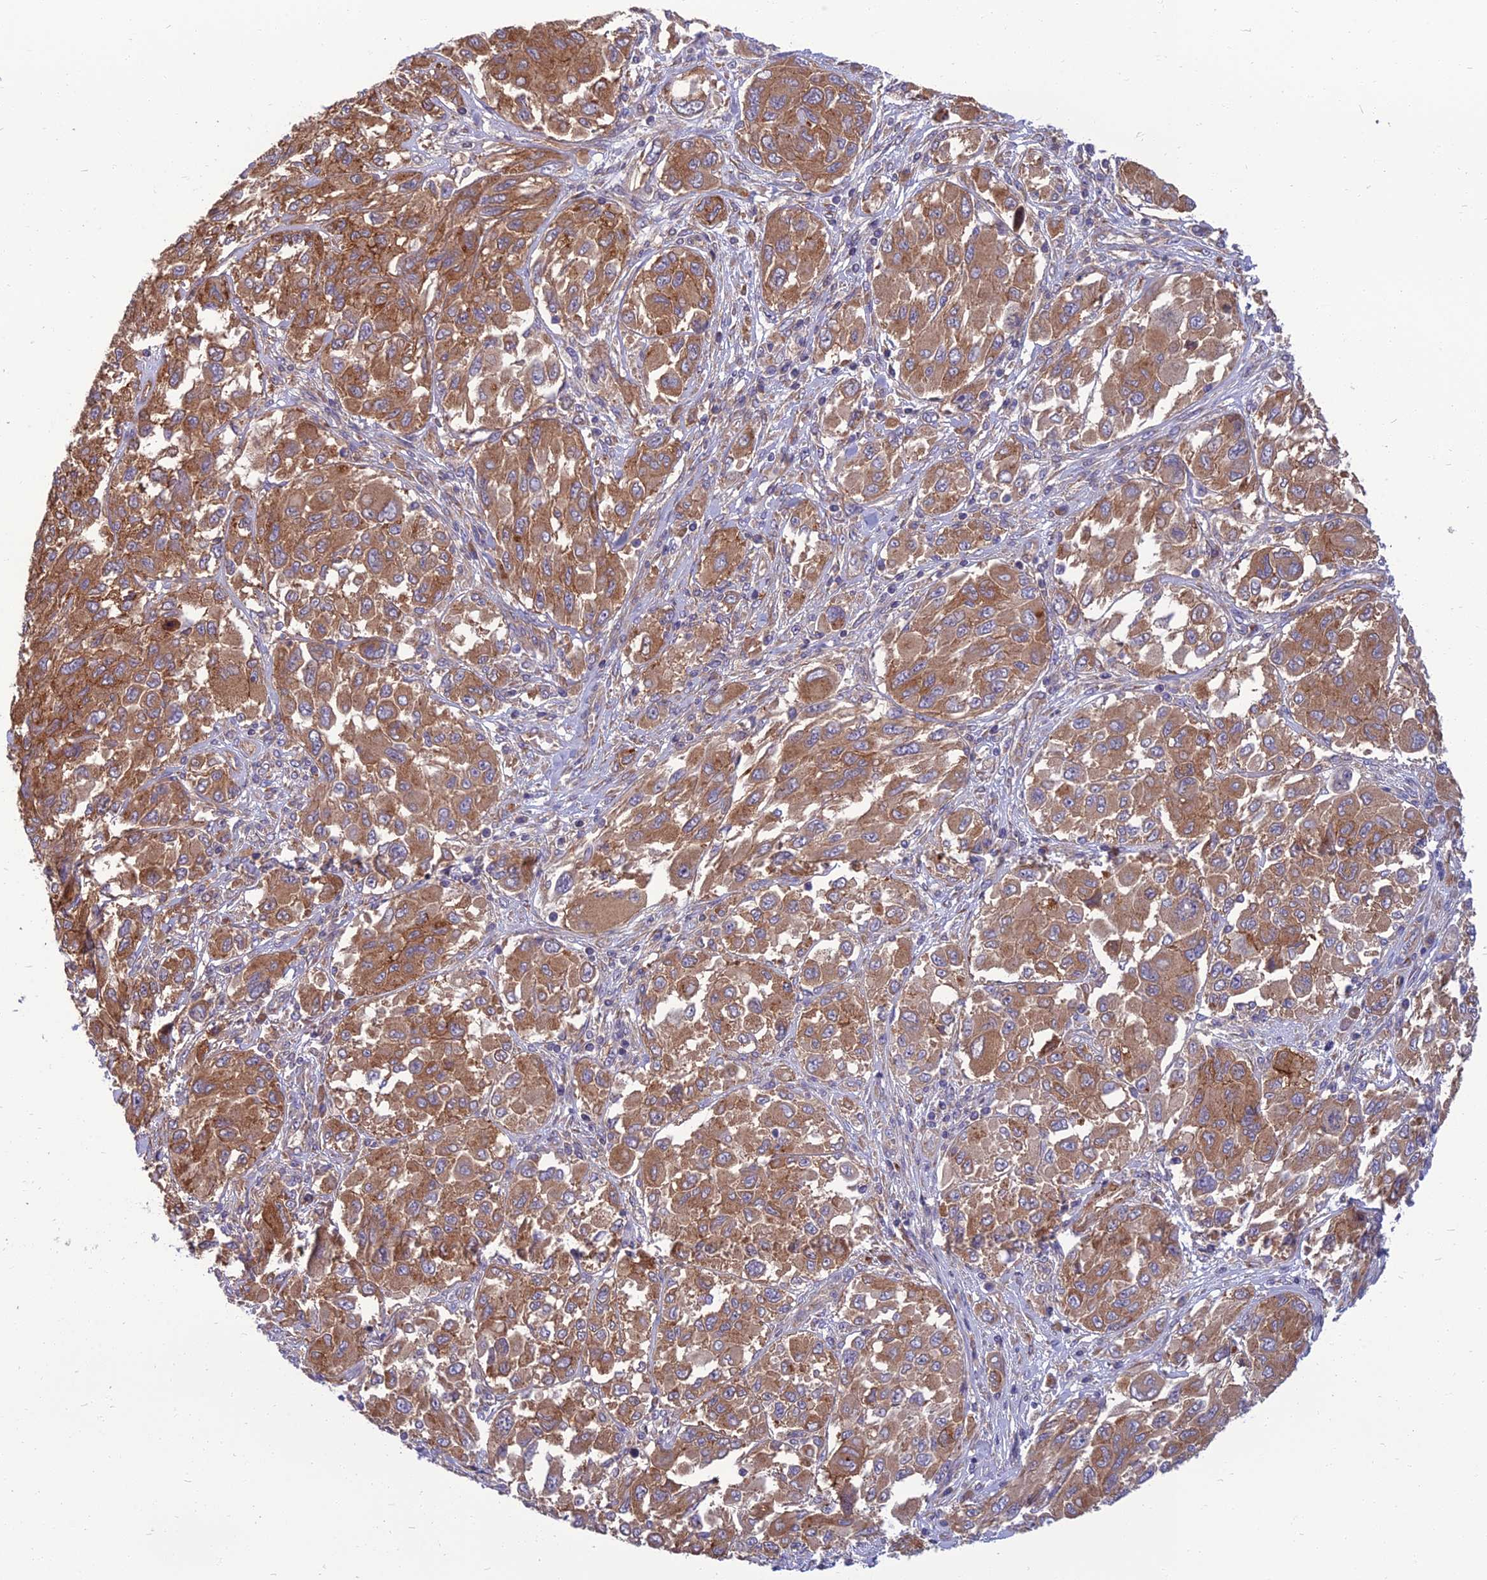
{"staining": {"intensity": "moderate", "quantity": ">75%", "location": "cytoplasmic/membranous"}, "tissue": "melanoma", "cell_type": "Tumor cells", "image_type": "cancer", "snomed": [{"axis": "morphology", "description": "Malignant melanoma, NOS"}, {"axis": "topography", "description": "Skin"}], "caption": "Protein analysis of malignant melanoma tissue reveals moderate cytoplasmic/membranous staining in approximately >75% of tumor cells.", "gene": "WDR24", "patient": {"sex": "female", "age": 91}}